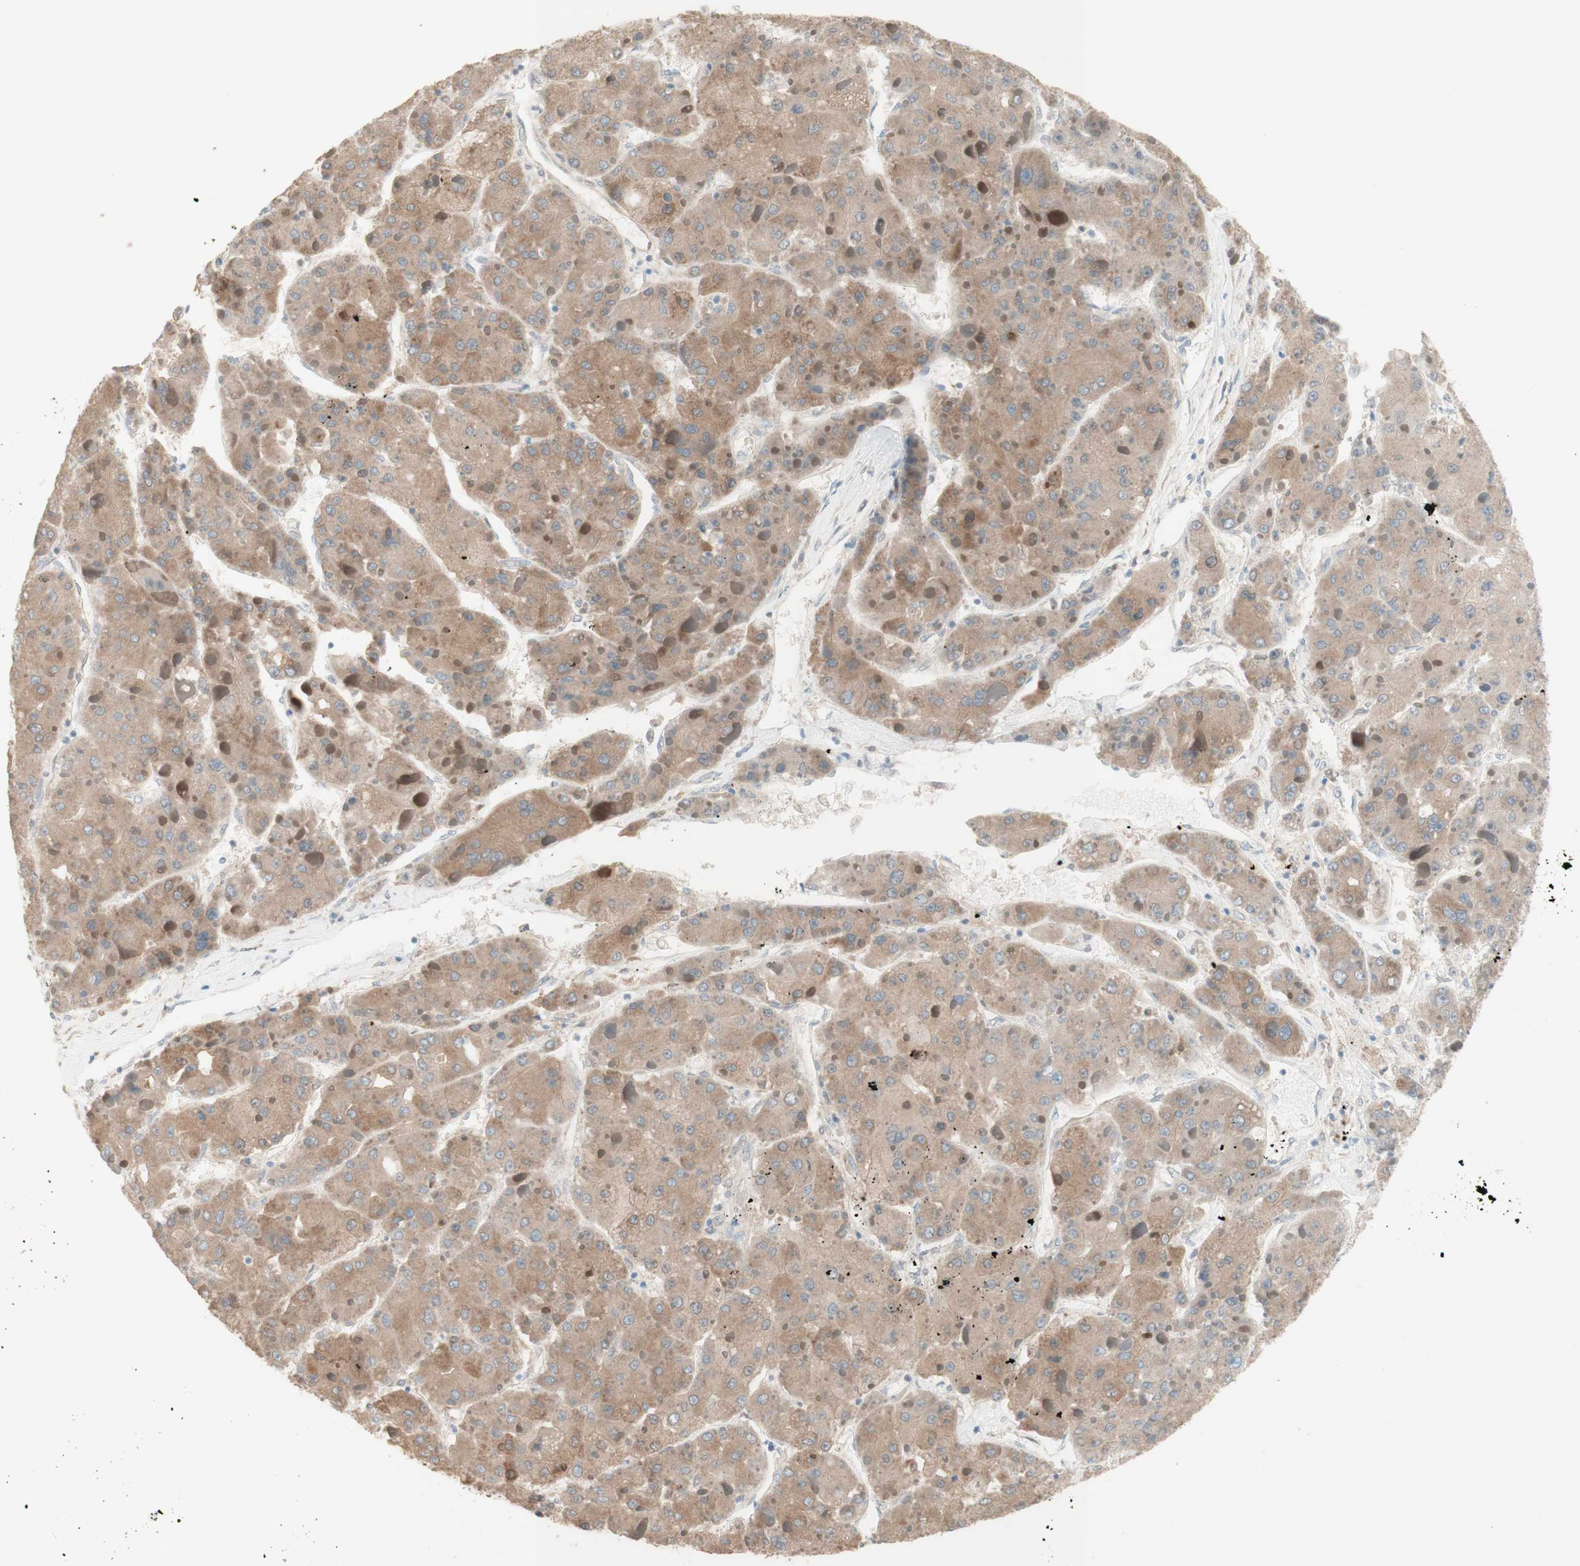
{"staining": {"intensity": "weak", "quantity": ">75%", "location": "cytoplasmic/membranous"}, "tissue": "liver cancer", "cell_type": "Tumor cells", "image_type": "cancer", "snomed": [{"axis": "morphology", "description": "Carcinoma, Hepatocellular, NOS"}, {"axis": "topography", "description": "Liver"}], "caption": "High-magnification brightfield microscopy of hepatocellular carcinoma (liver) stained with DAB (brown) and counterstained with hematoxylin (blue). tumor cells exhibit weak cytoplasmic/membranous expression is seen in about>75% of cells.", "gene": "COMT", "patient": {"sex": "female", "age": 73}}